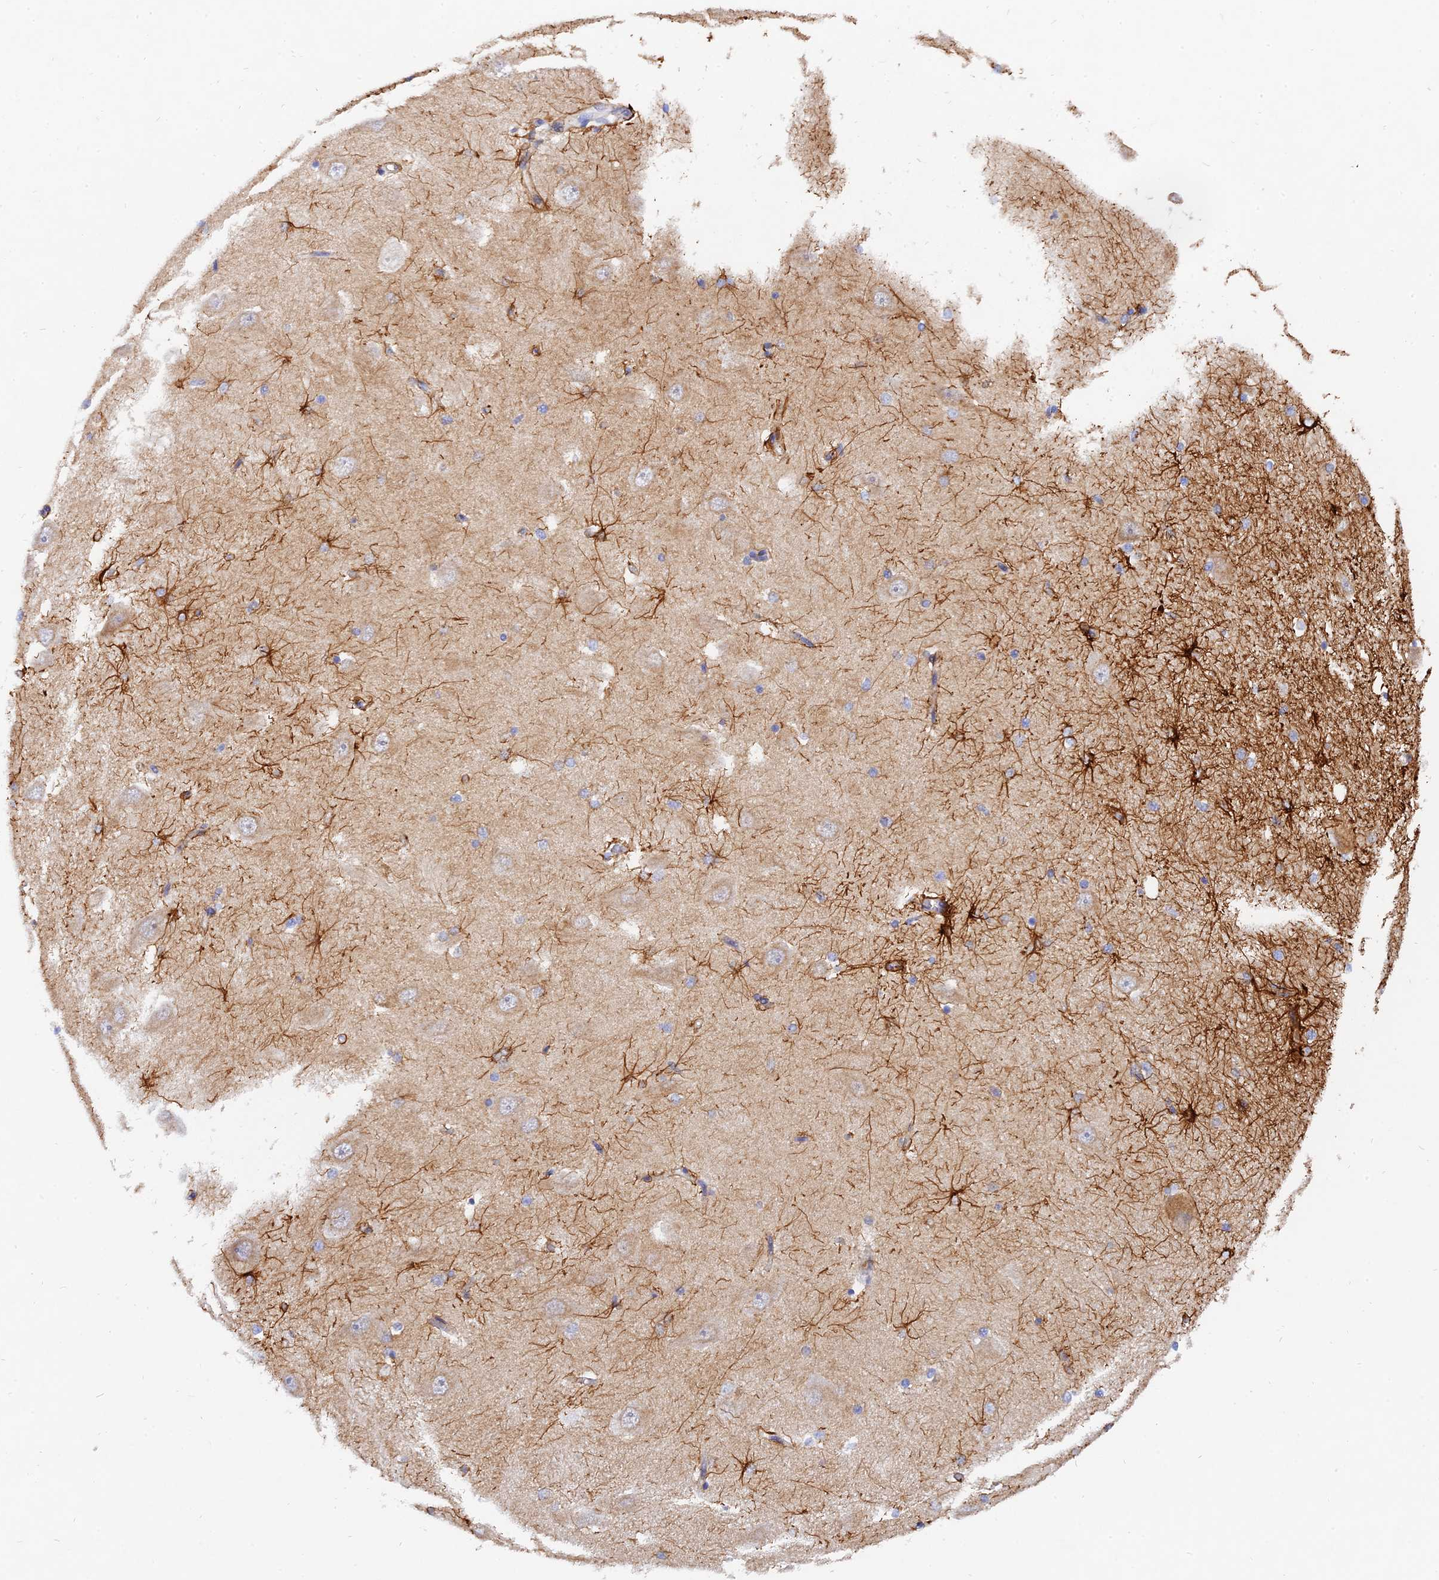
{"staining": {"intensity": "strong", "quantity": "<25%", "location": "cytoplasmic/membranous"}, "tissue": "hippocampus", "cell_type": "Glial cells", "image_type": "normal", "snomed": [{"axis": "morphology", "description": "Normal tissue, NOS"}, {"axis": "topography", "description": "Hippocampus"}], "caption": "Immunohistochemistry micrograph of normal human hippocampus stained for a protein (brown), which reveals medium levels of strong cytoplasmic/membranous positivity in approximately <25% of glial cells.", "gene": "MROH1", "patient": {"sex": "male", "age": 45}}